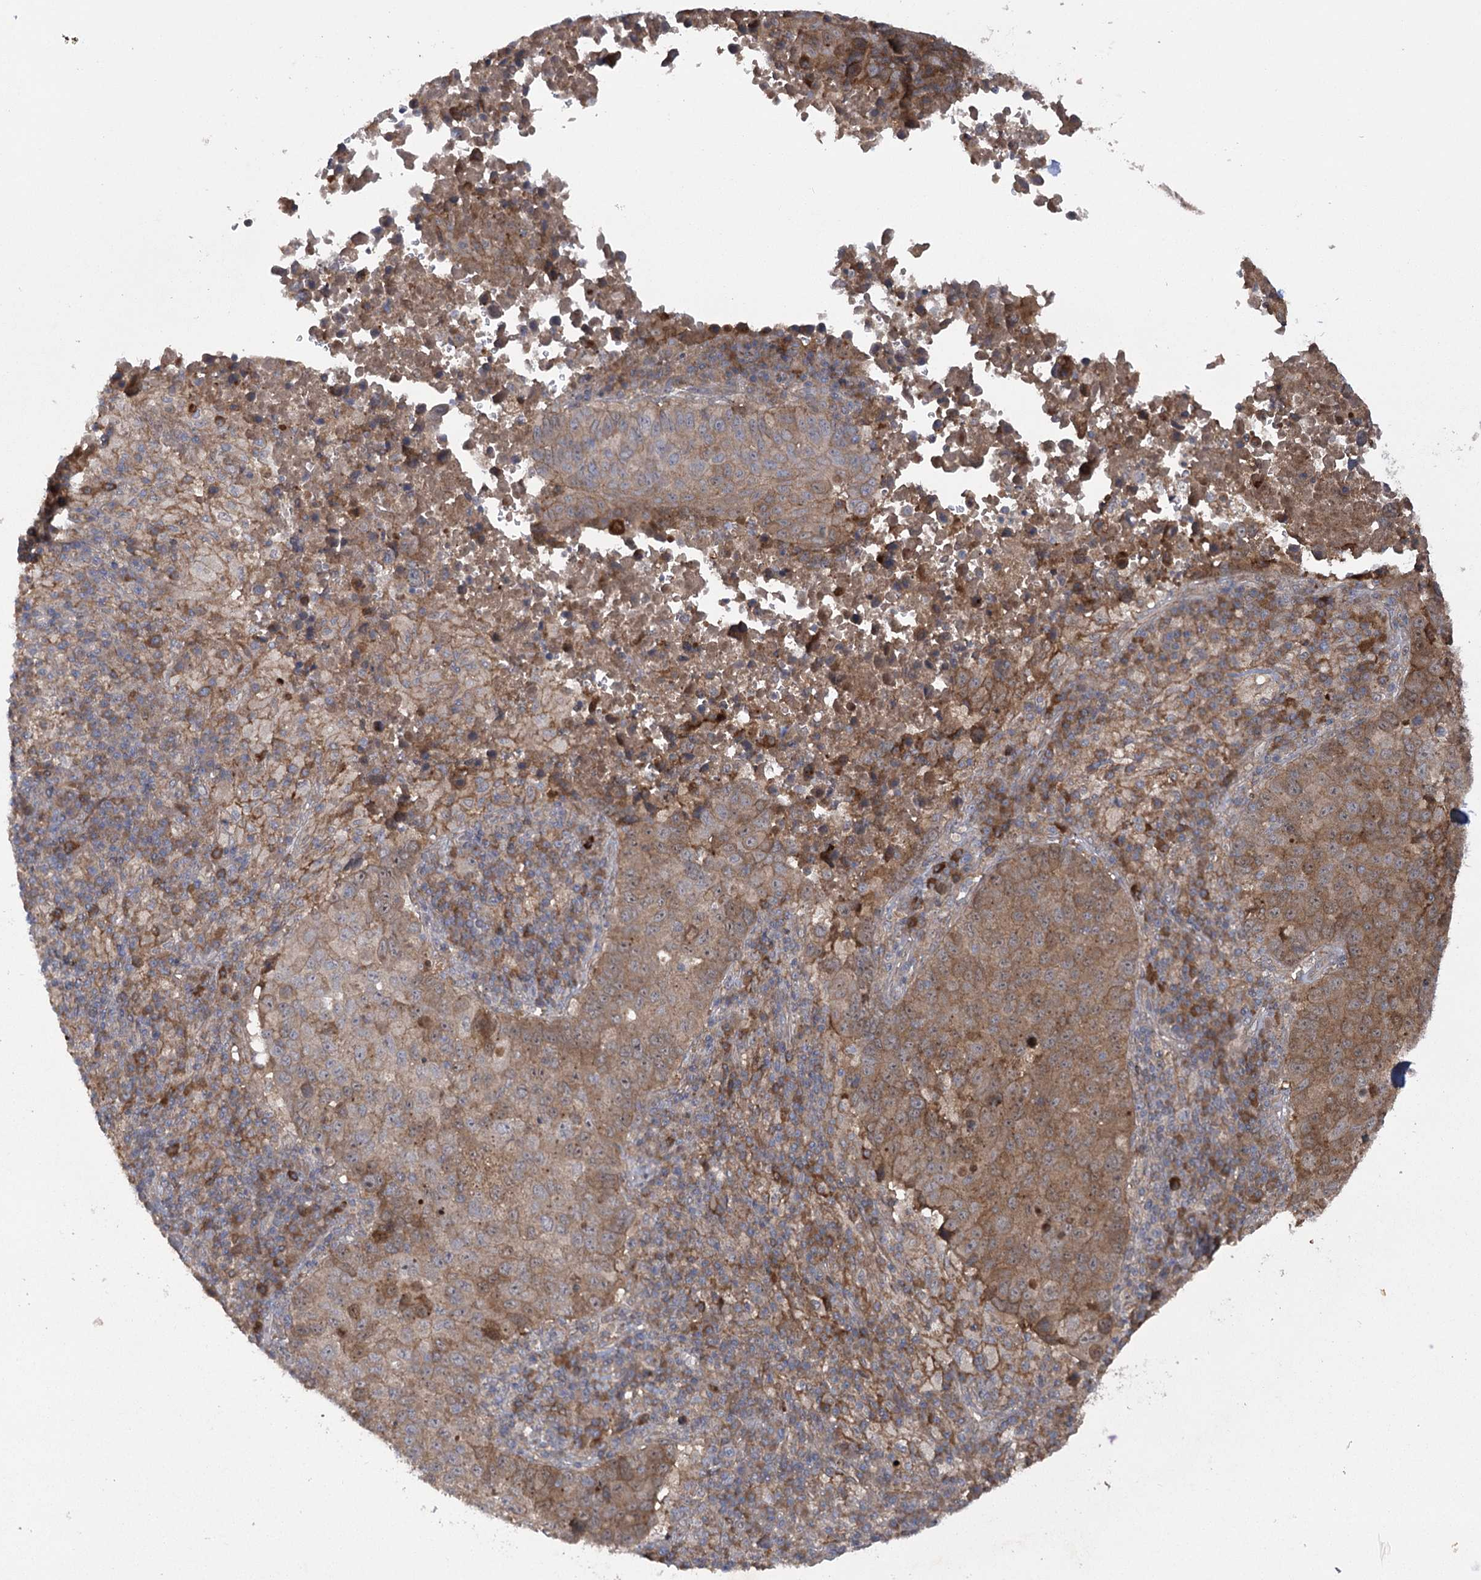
{"staining": {"intensity": "moderate", "quantity": ">75%", "location": "cytoplasmic/membranous"}, "tissue": "lung cancer", "cell_type": "Tumor cells", "image_type": "cancer", "snomed": [{"axis": "morphology", "description": "Squamous cell carcinoma, NOS"}, {"axis": "topography", "description": "Lung"}], "caption": "Immunohistochemistry micrograph of neoplastic tissue: human lung cancer stained using immunohistochemistry exhibits medium levels of moderate protein expression localized specifically in the cytoplasmic/membranous of tumor cells, appearing as a cytoplasmic/membranous brown color.", "gene": "KCNN2", "patient": {"sex": "male", "age": 73}}